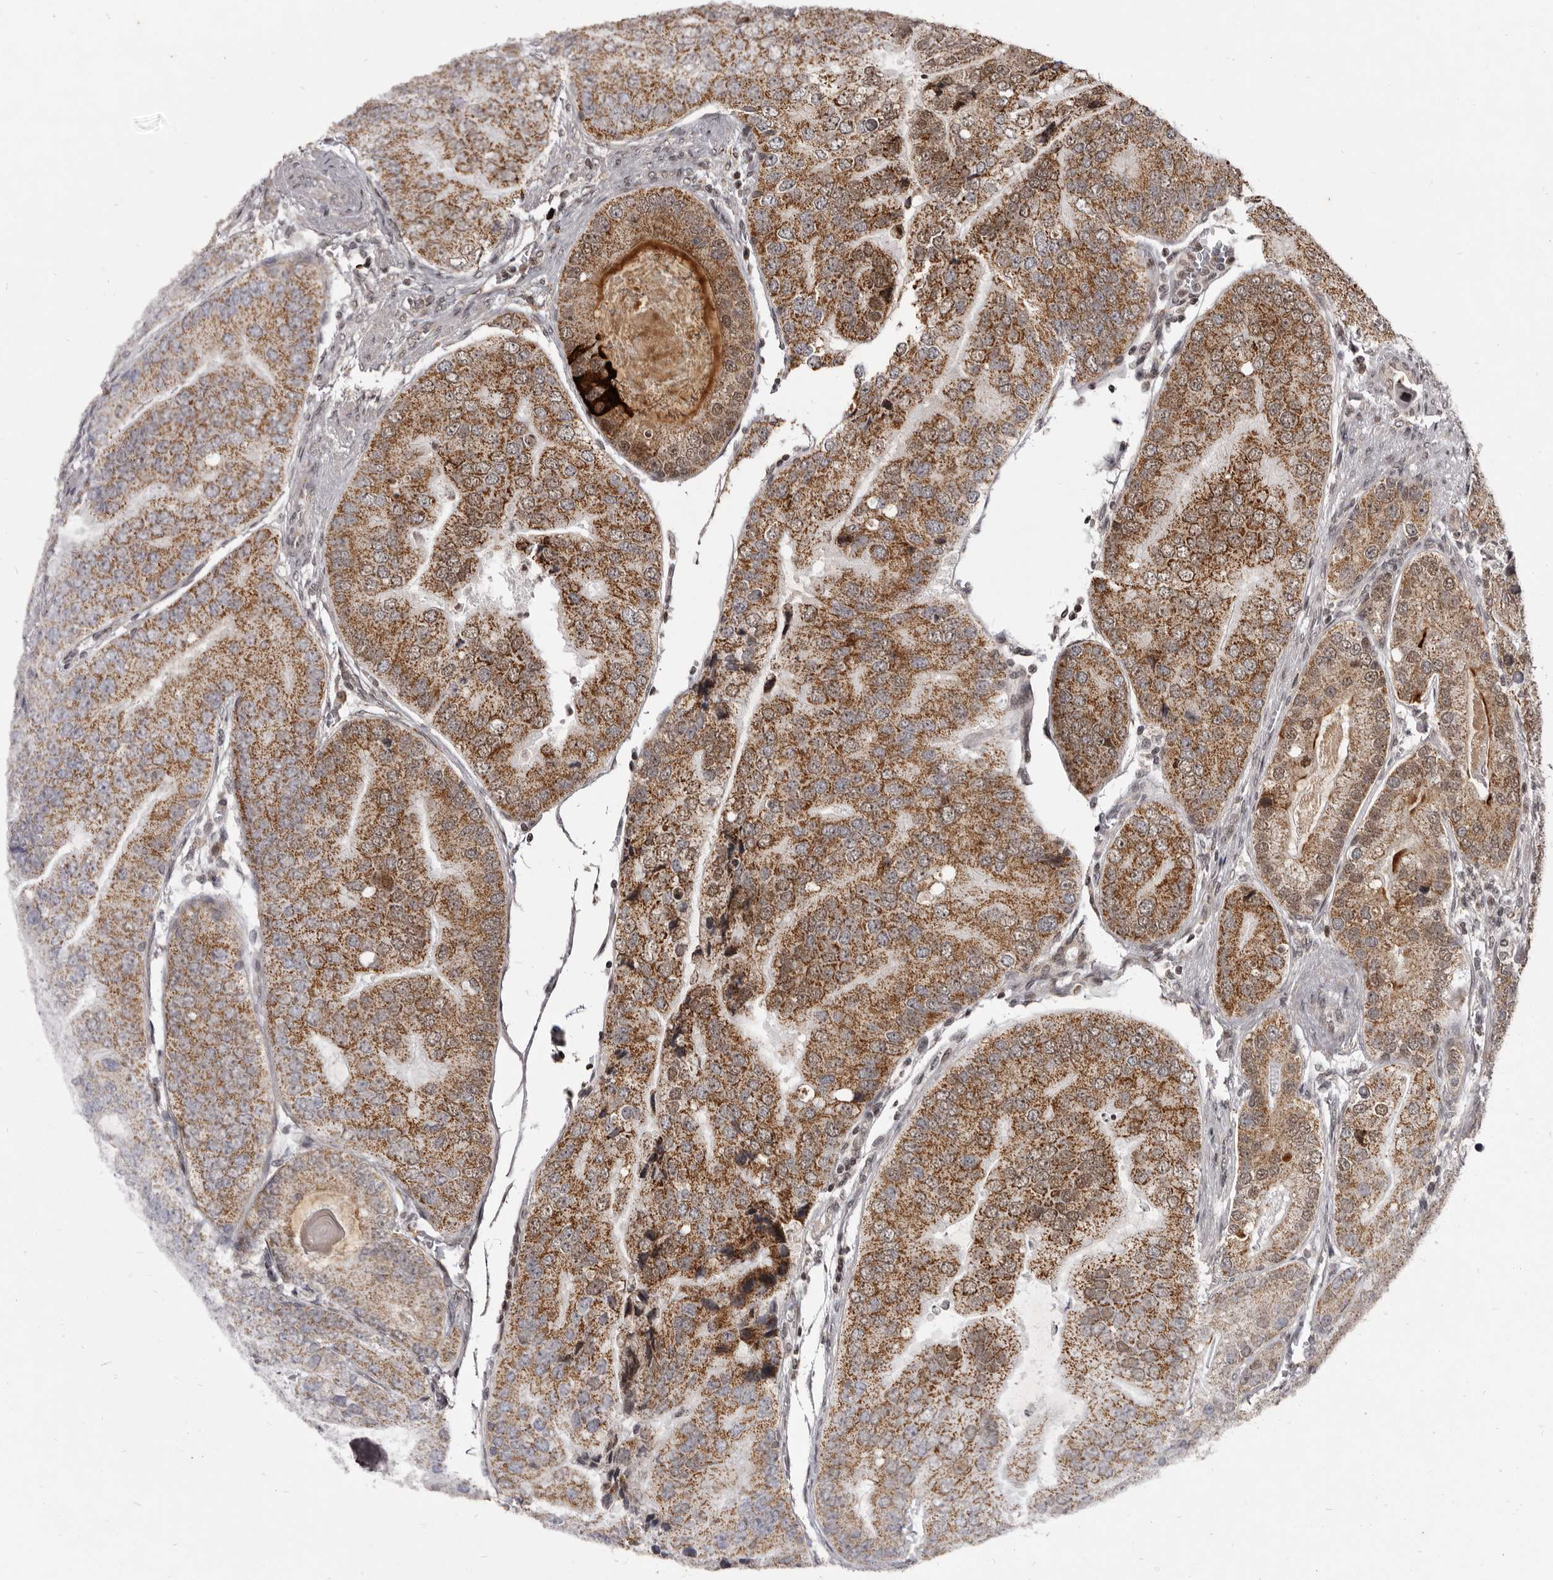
{"staining": {"intensity": "strong", "quantity": ">75%", "location": "cytoplasmic/membranous"}, "tissue": "prostate cancer", "cell_type": "Tumor cells", "image_type": "cancer", "snomed": [{"axis": "morphology", "description": "Adenocarcinoma, High grade"}, {"axis": "topography", "description": "Prostate"}], "caption": "Strong cytoplasmic/membranous staining is appreciated in approximately >75% of tumor cells in prostate cancer.", "gene": "THUMPD1", "patient": {"sex": "male", "age": 70}}